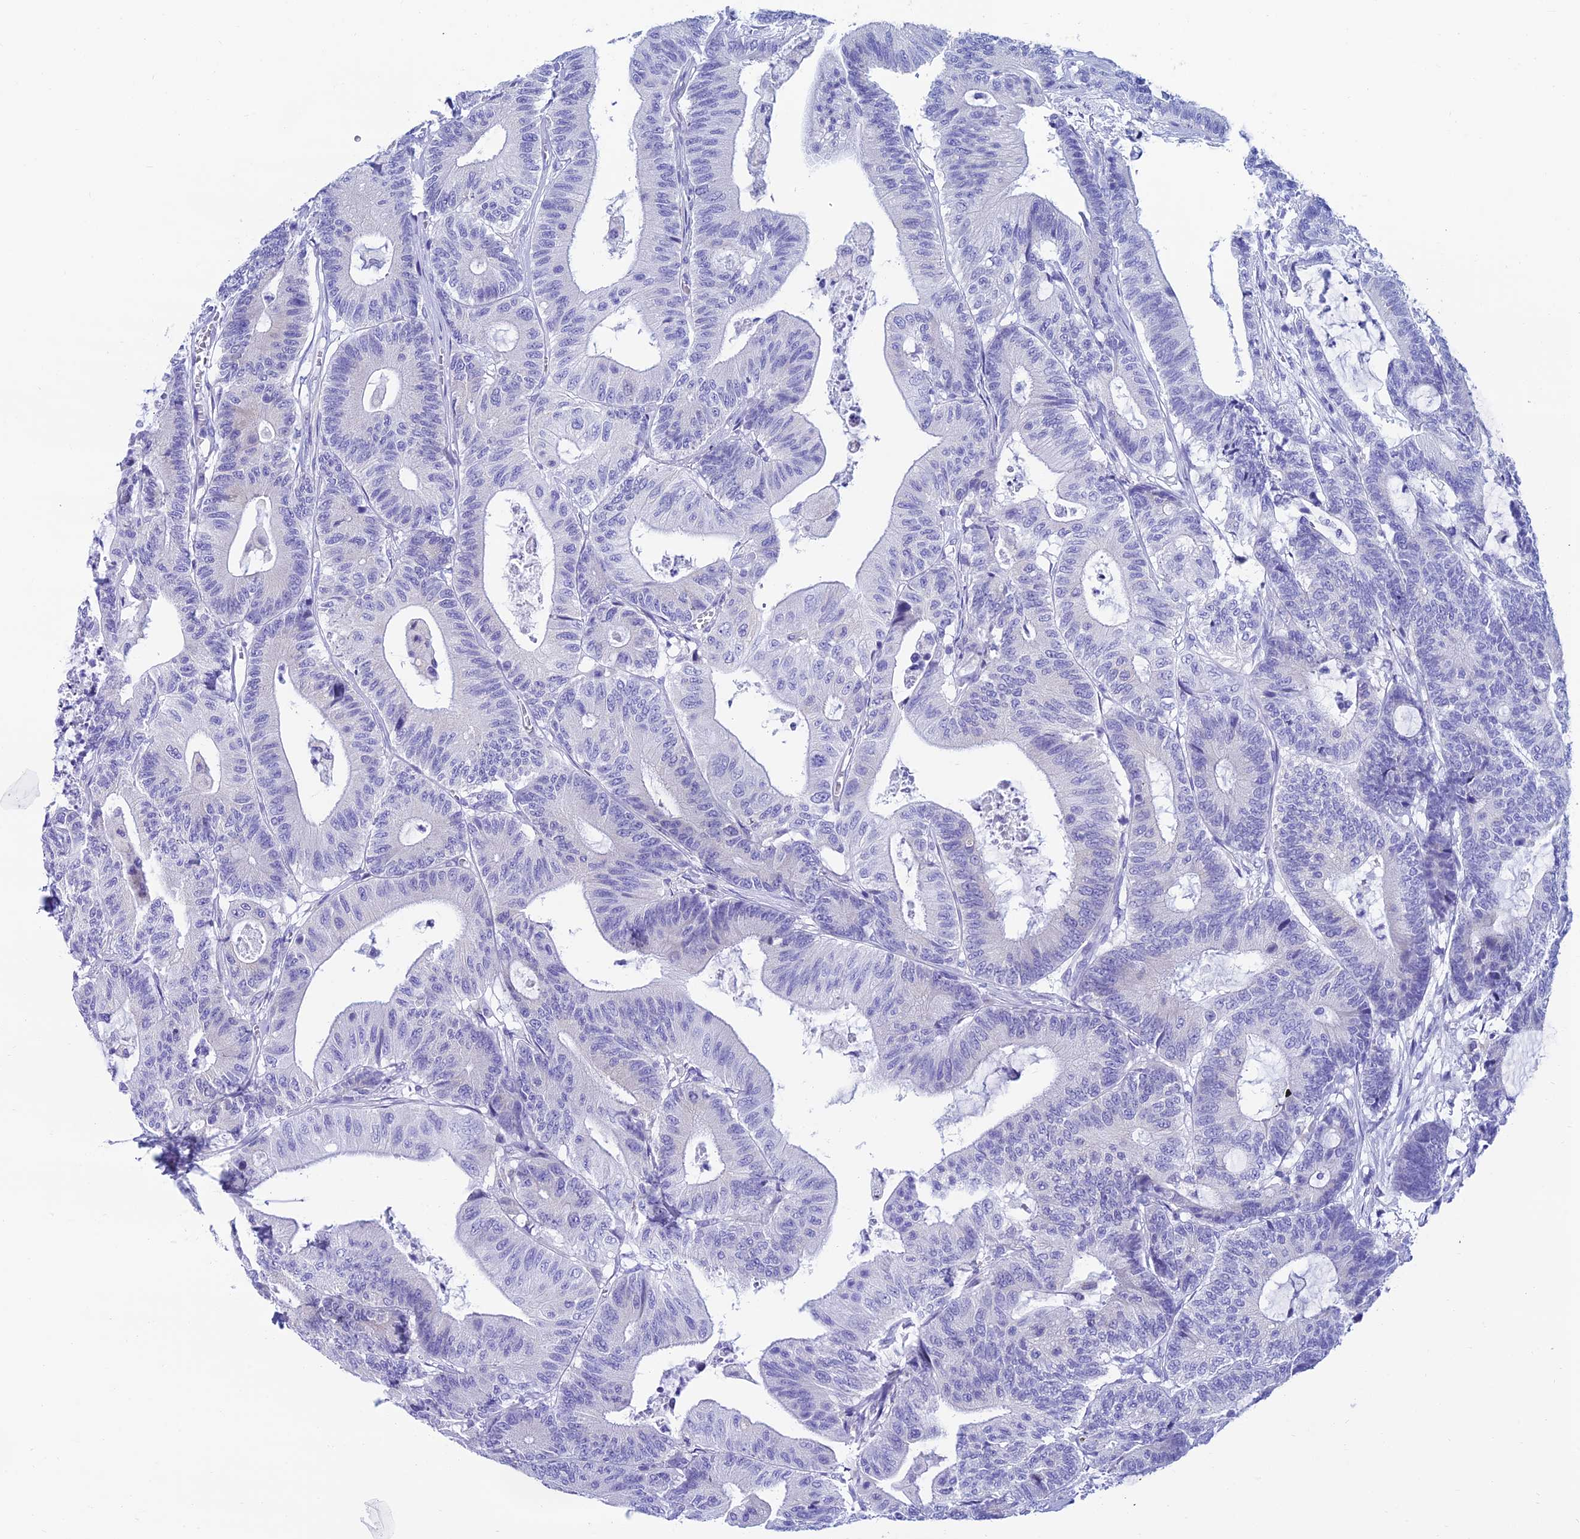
{"staining": {"intensity": "negative", "quantity": "none", "location": "none"}, "tissue": "colorectal cancer", "cell_type": "Tumor cells", "image_type": "cancer", "snomed": [{"axis": "morphology", "description": "Adenocarcinoma, NOS"}, {"axis": "topography", "description": "Colon"}], "caption": "Immunohistochemistry photomicrograph of neoplastic tissue: colorectal cancer (adenocarcinoma) stained with DAB displays no significant protein staining in tumor cells. Brightfield microscopy of immunohistochemistry (IHC) stained with DAB (3,3'-diaminobenzidine) (brown) and hematoxylin (blue), captured at high magnification.", "gene": "REEP4", "patient": {"sex": "female", "age": 84}}